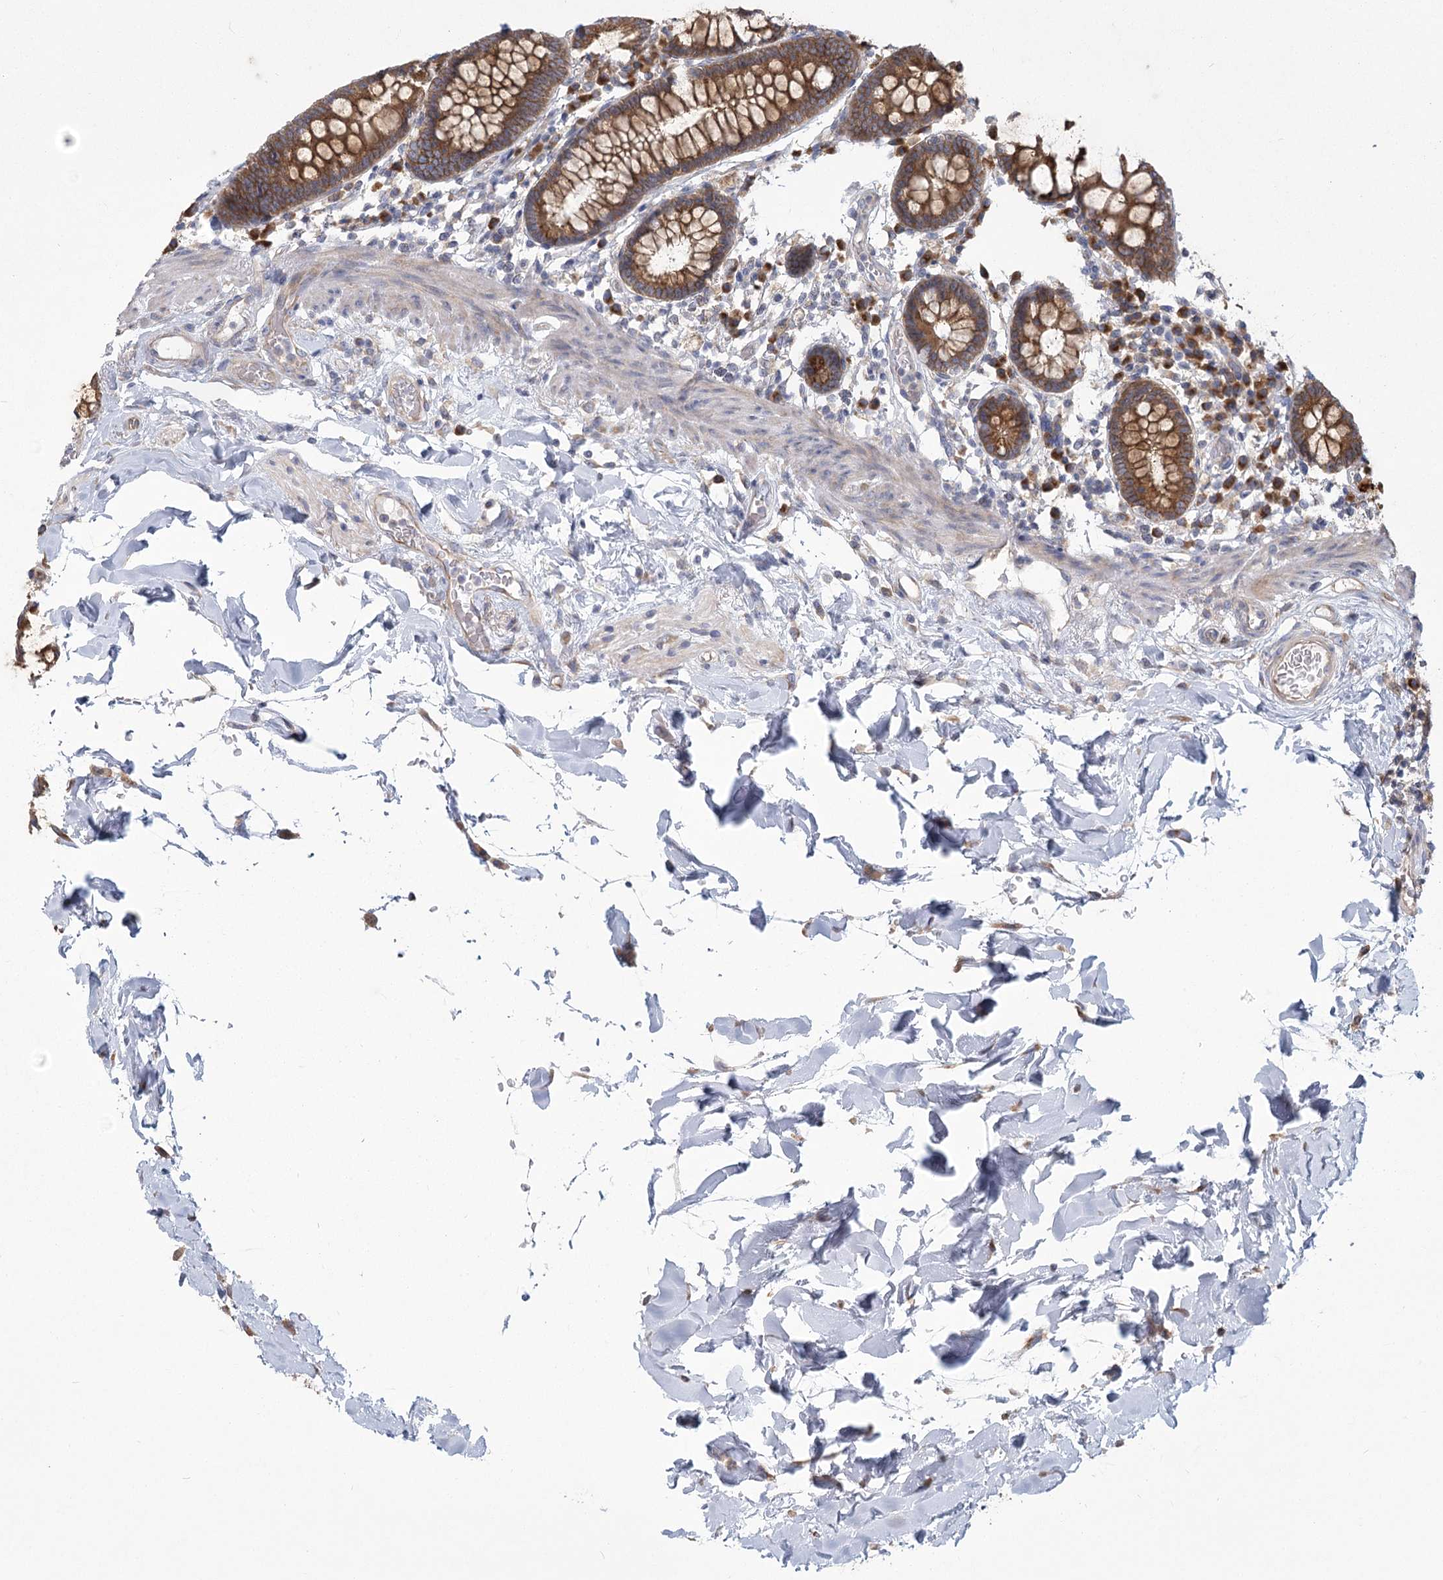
{"staining": {"intensity": "weak", "quantity": ">75%", "location": "cytoplasmic/membranous"}, "tissue": "colon", "cell_type": "Endothelial cells", "image_type": "normal", "snomed": [{"axis": "morphology", "description": "Normal tissue, NOS"}, {"axis": "topography", "description": "Colon"}], "caption": "Brown immunohistochemical staining in normal colon exhibits weak cytoplasmic/membranous expression in about >75% of endothelial cells.", "gene": "CNTLN", "patient": {"sex": "female", "age": 79}}